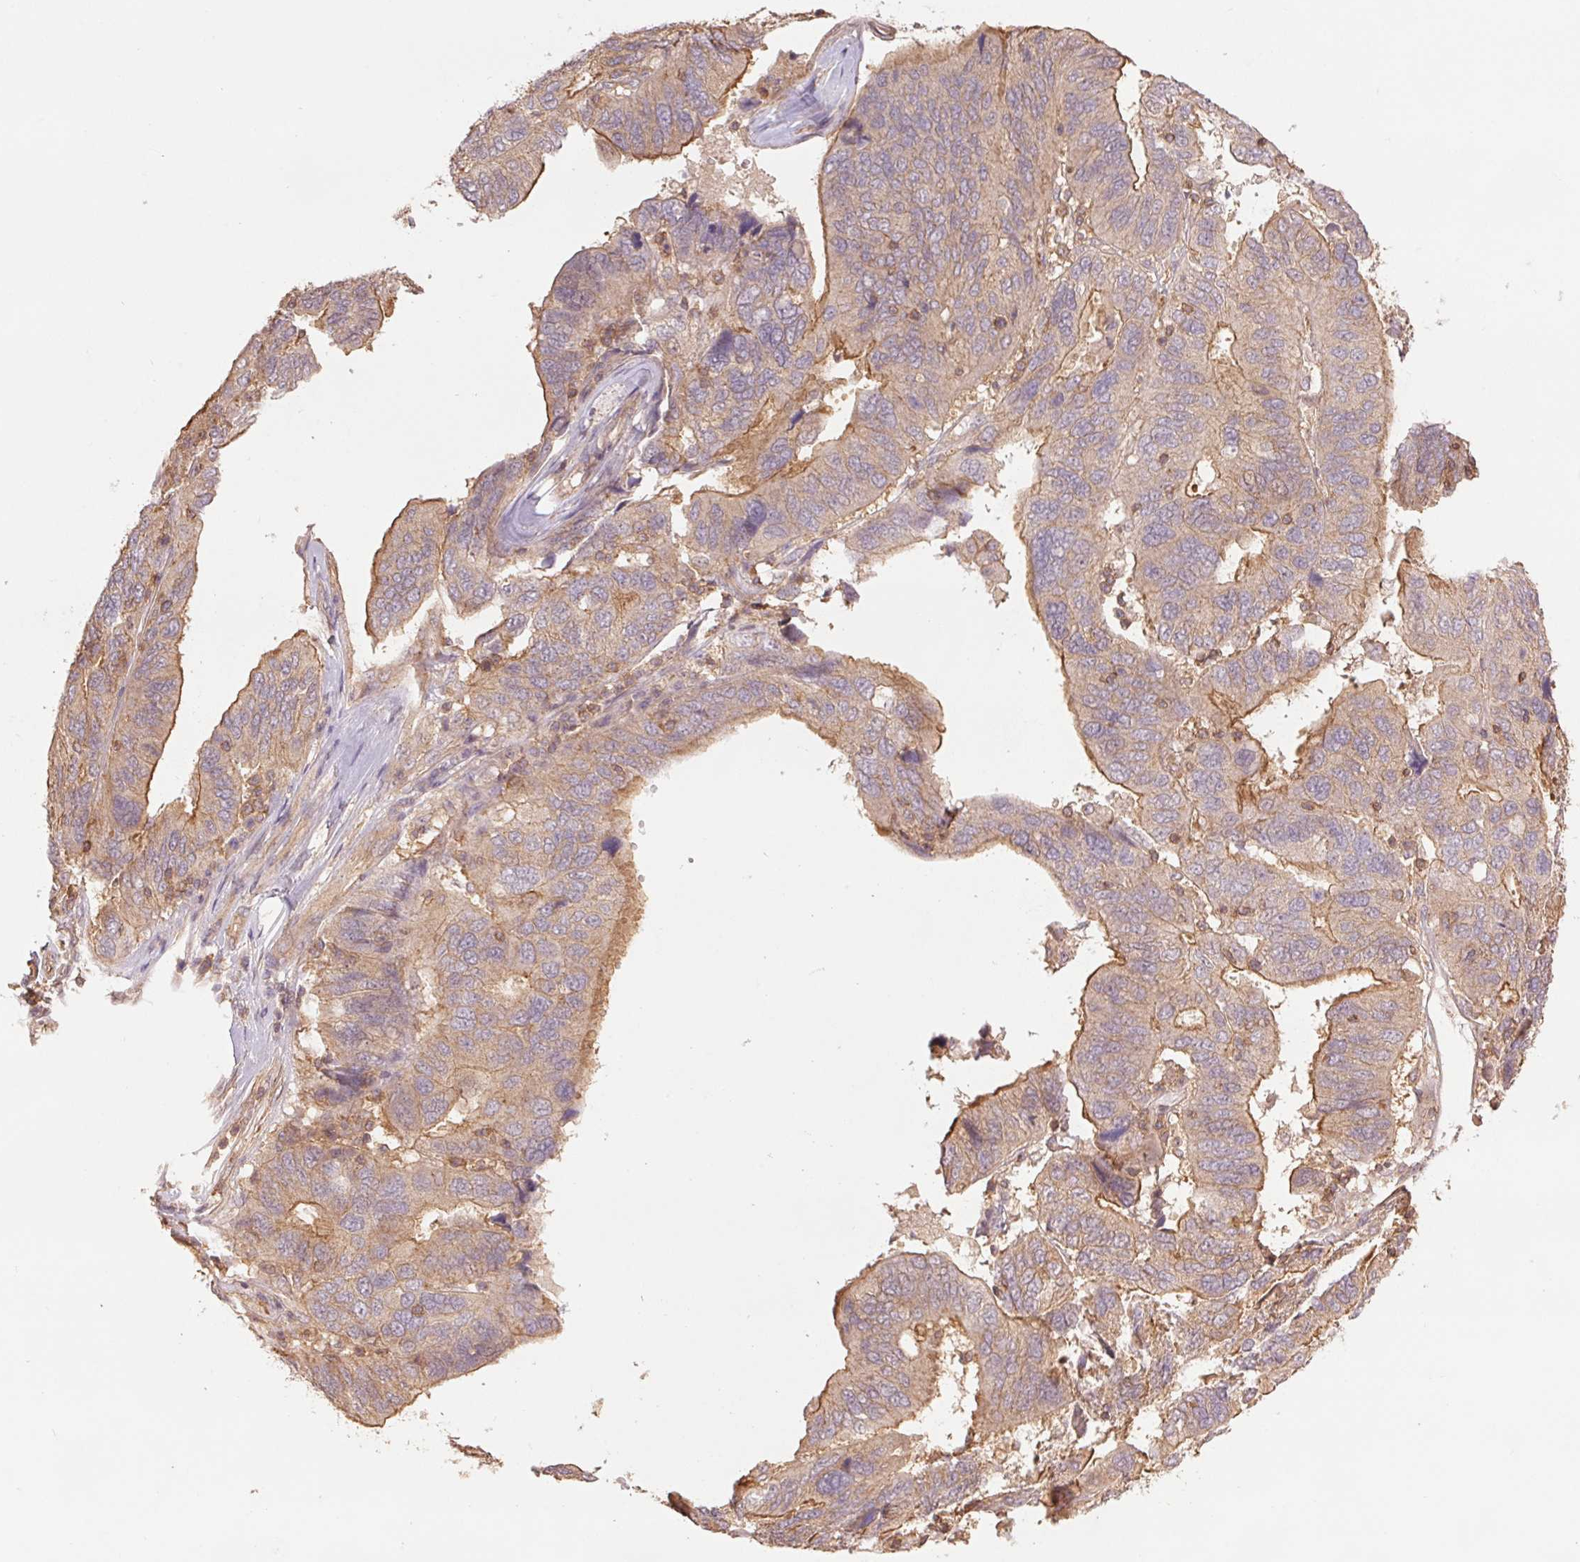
{"staining": {"intensity": "moderate", "quantity": ">75%", "location": "cytoplasmic/membranous"}, "tissue": "ovarian cancer", "cell_type": "Tumor cells", "image_type": "cancer", "snomed": [{"axis": "morphology", "description": "Cystadenocarcinoma, serous, NOS"}, {"axis": "topography", "description": "Ovary"}], "caption": "Tumor cells display medium levels of moderate cytoplasmic/membranous expression in about >75% of cells in ovarian cancer (serous cystadenocarcinoma).", "gene": "TUBA3D", "patient": {"sex": "female", "age": 79}}